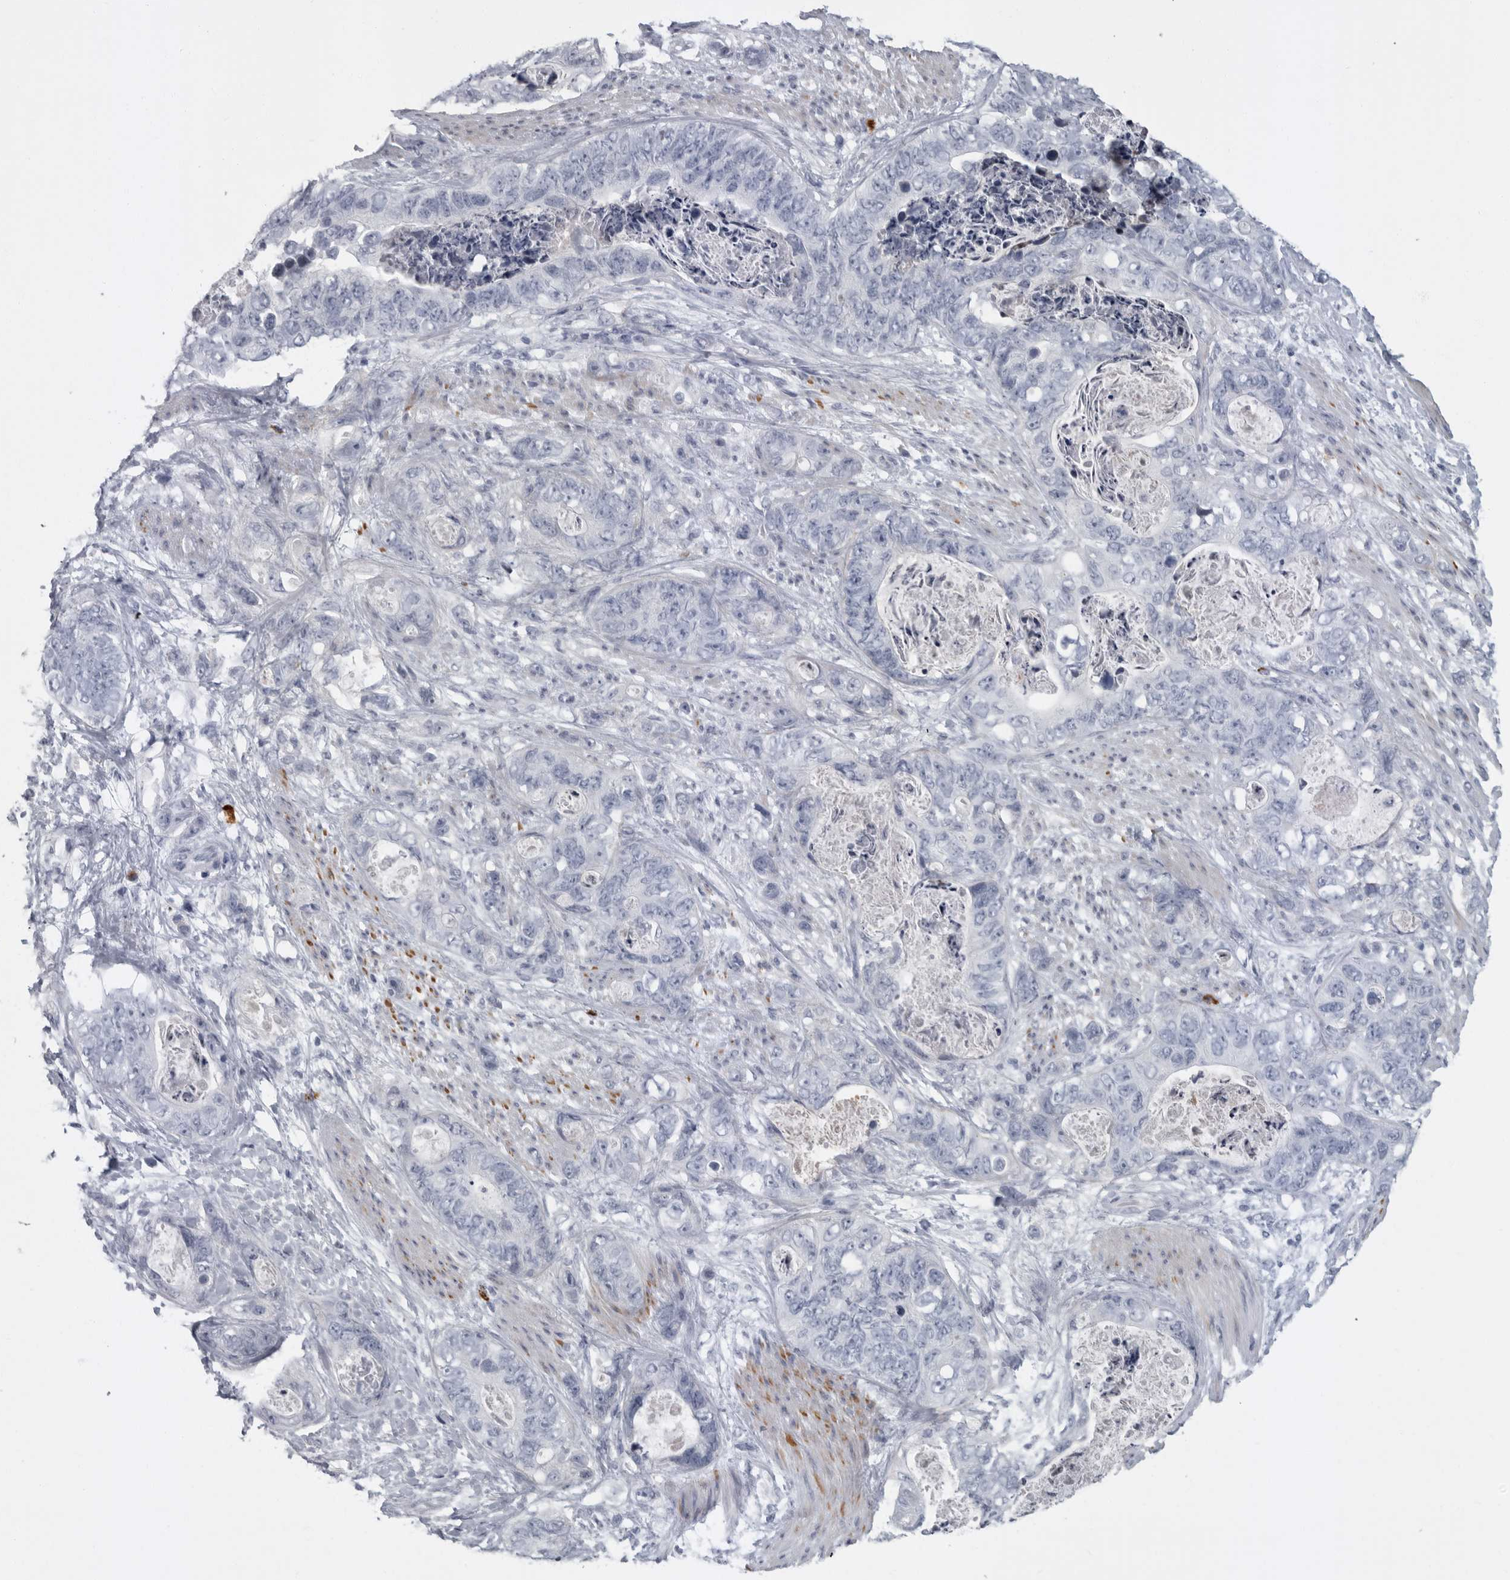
{"staining": {"intensity": "negative", "quantity": "none", "location": "none"}, "tissue": "stomach cancer", "cell_type": "Tumor cells", "image_type": "cancer", "snomed": [{"axis": "morphology", "description": "Normal tissue, NOS"}, {"axis": "morphology", "description": "Adenocarcinoma, NOS"}, {"axis": "topography", "description": "Stomach"}], "caption": "The micrograph exhibits no staining of tumor cells in stomach cancer.", "gene": "SLC25A39", "patient": {"sex": "female", "age": 89}}